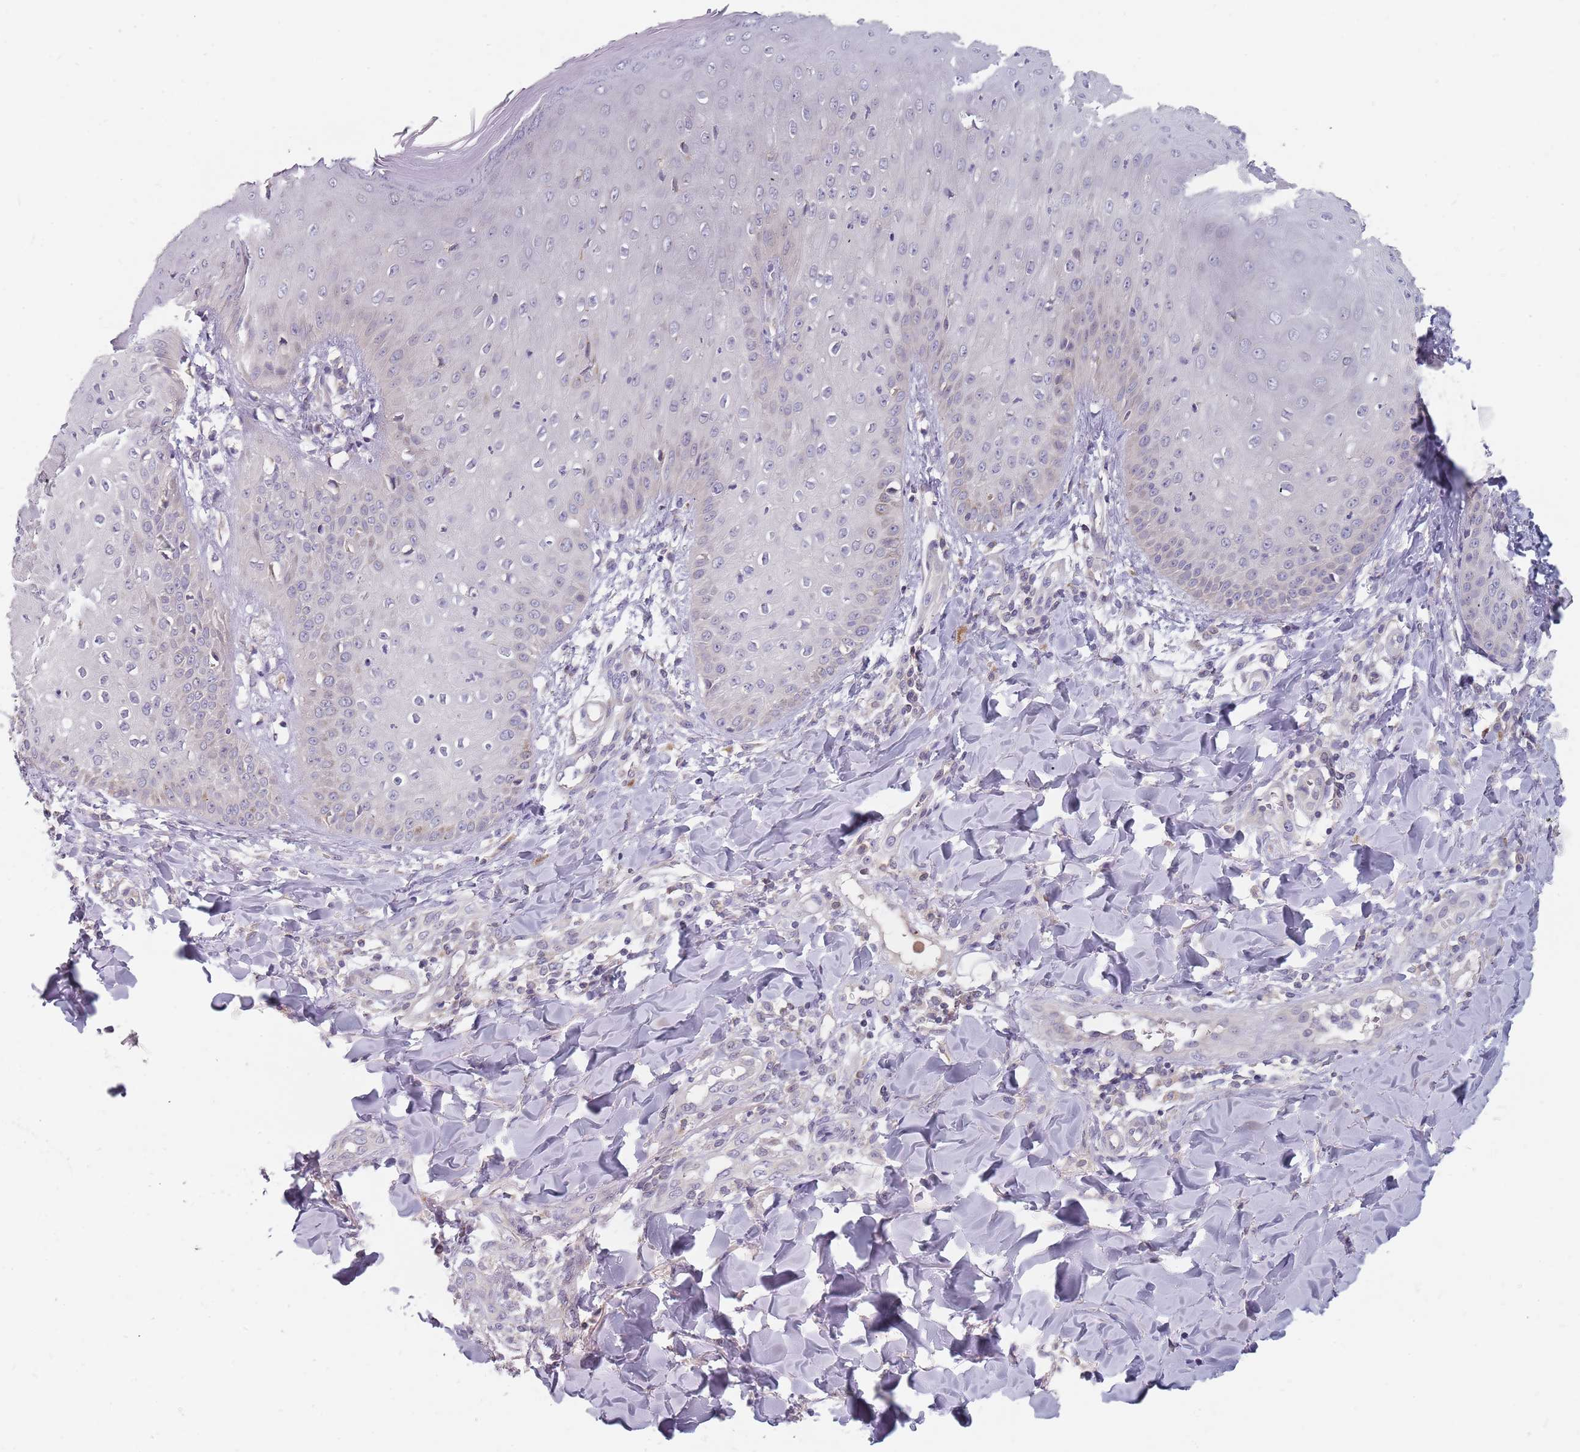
{"staining": {"intensity": "negative", "quantity": "none", "location": "none"}, "tissue": "skin", "cell_type": "Epidermal cells", "image_type": "normal", "snomed": [{"axis": "morphology", "description": "Normal tissue, NOS"}, {"axis": "morphology", "description": "Inflammation, NOS"}, {"axis": "topography", "description": "Soft tissue"}, {"axis": "topography", "description": "Anal"}], "caption": "DAB immunohistochemical staining of benign skin demonstrates no significant positivity in epidermal cells. (DAB (3,3'-diaminobenzidine) IHC with hematoxylin counter stain).", "gene": "CMTR2", "patient": {"sex": "female", "age": 15}}